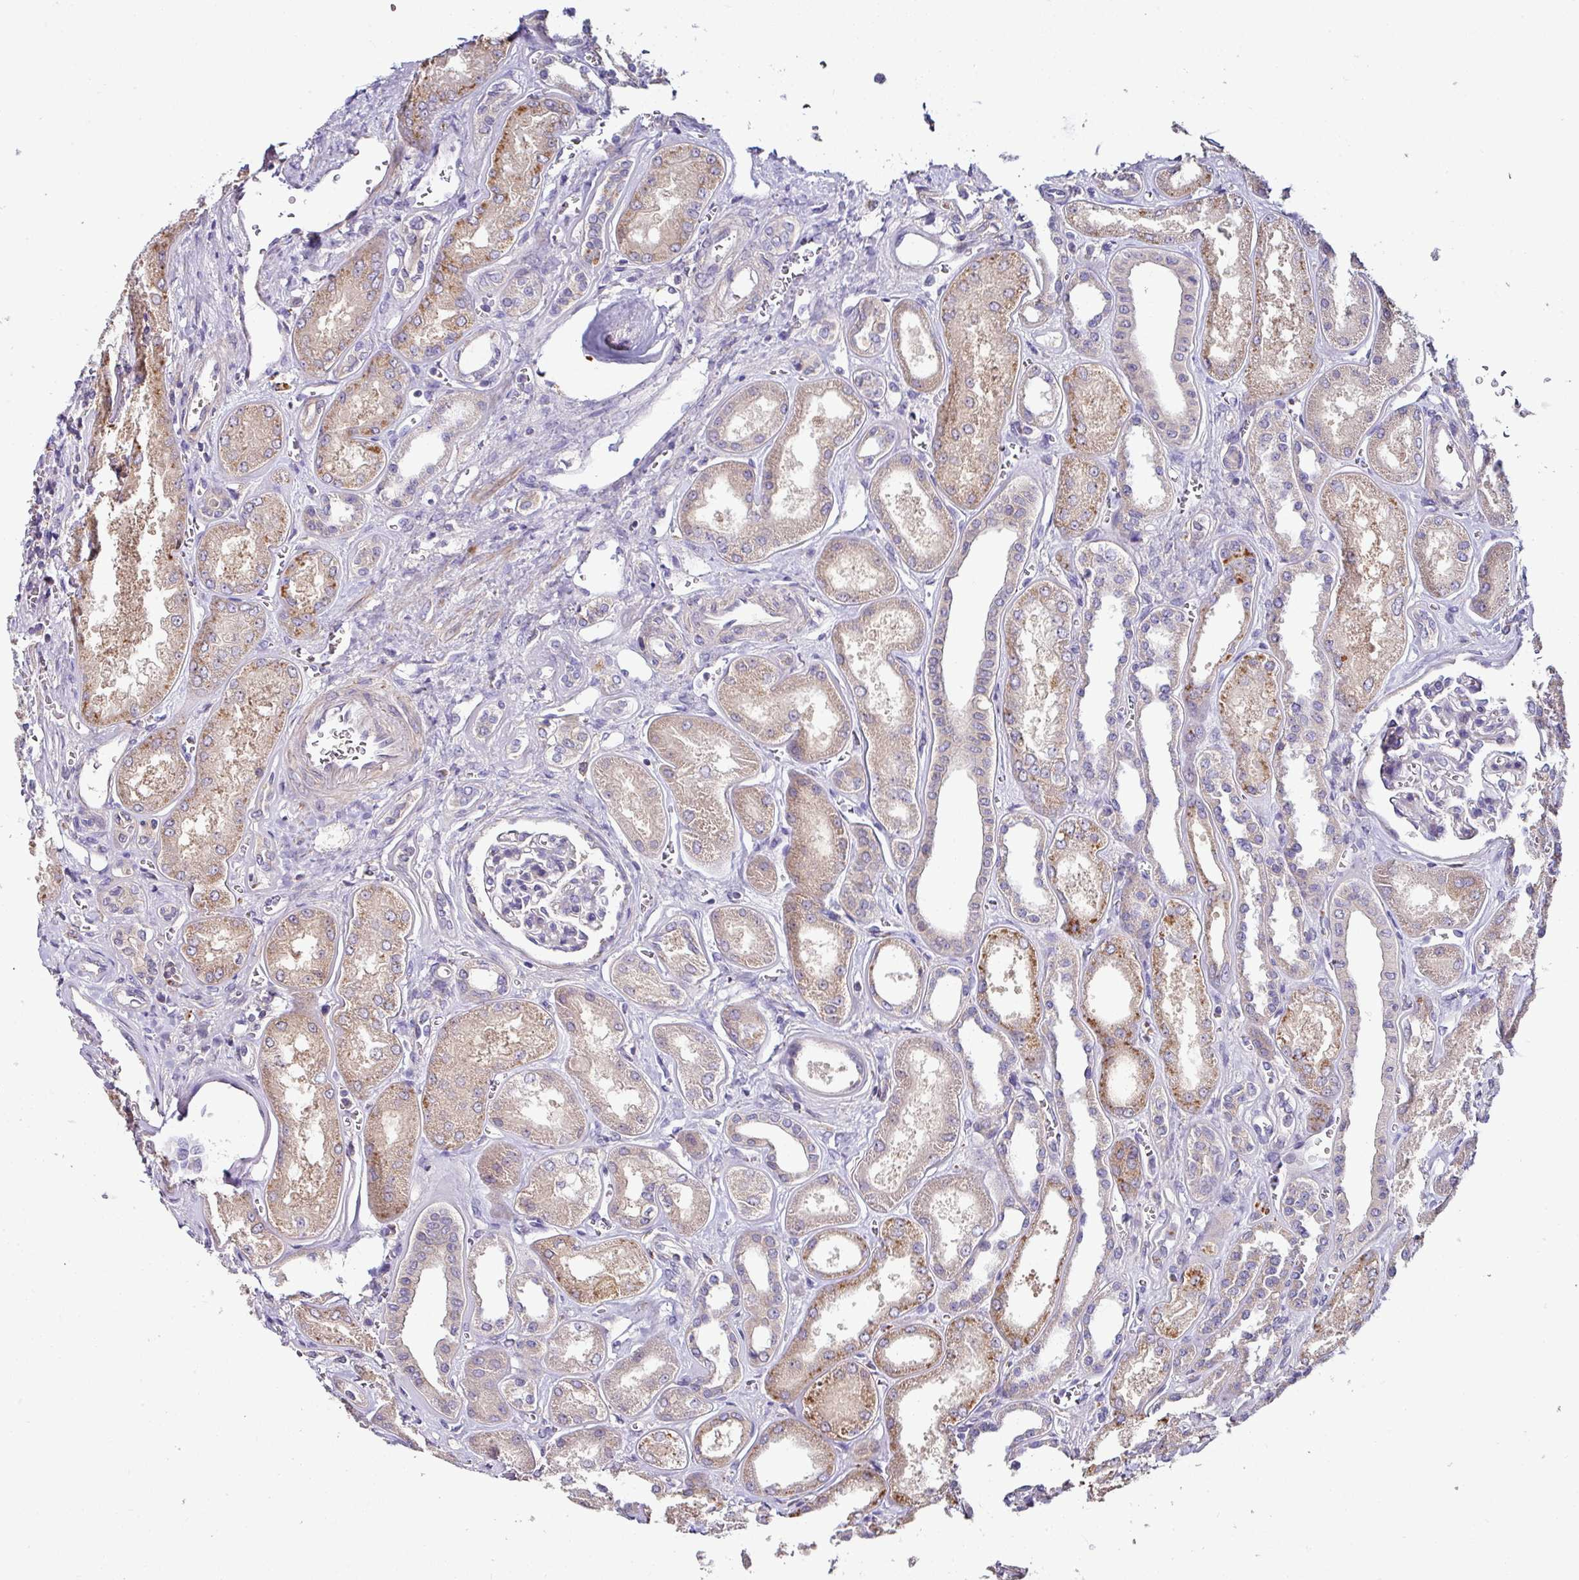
{"staining": {"intensity": "negative", "quantity": "none", "location": "none"}, "tissue": "kidney", "cell_type": "Cells in glomeruli", "image_type": "normal", "snomed": [{"axis": "morphology", "description": "Normal tissue, NOS"}, {"axis": "morphology", "description": "Adenocarcinoma, NOS"}, {"axis": "topography", "description": "Kidney"}], "caption": "IHC histopathology image of benign kidney: kidney stained with DAB (3,3'-diaminobenzidine) shows no significant protein positivity in cells in glomeruli.", "gene": "AEBP2", "patient": {"sex": "female", "age": 68}}